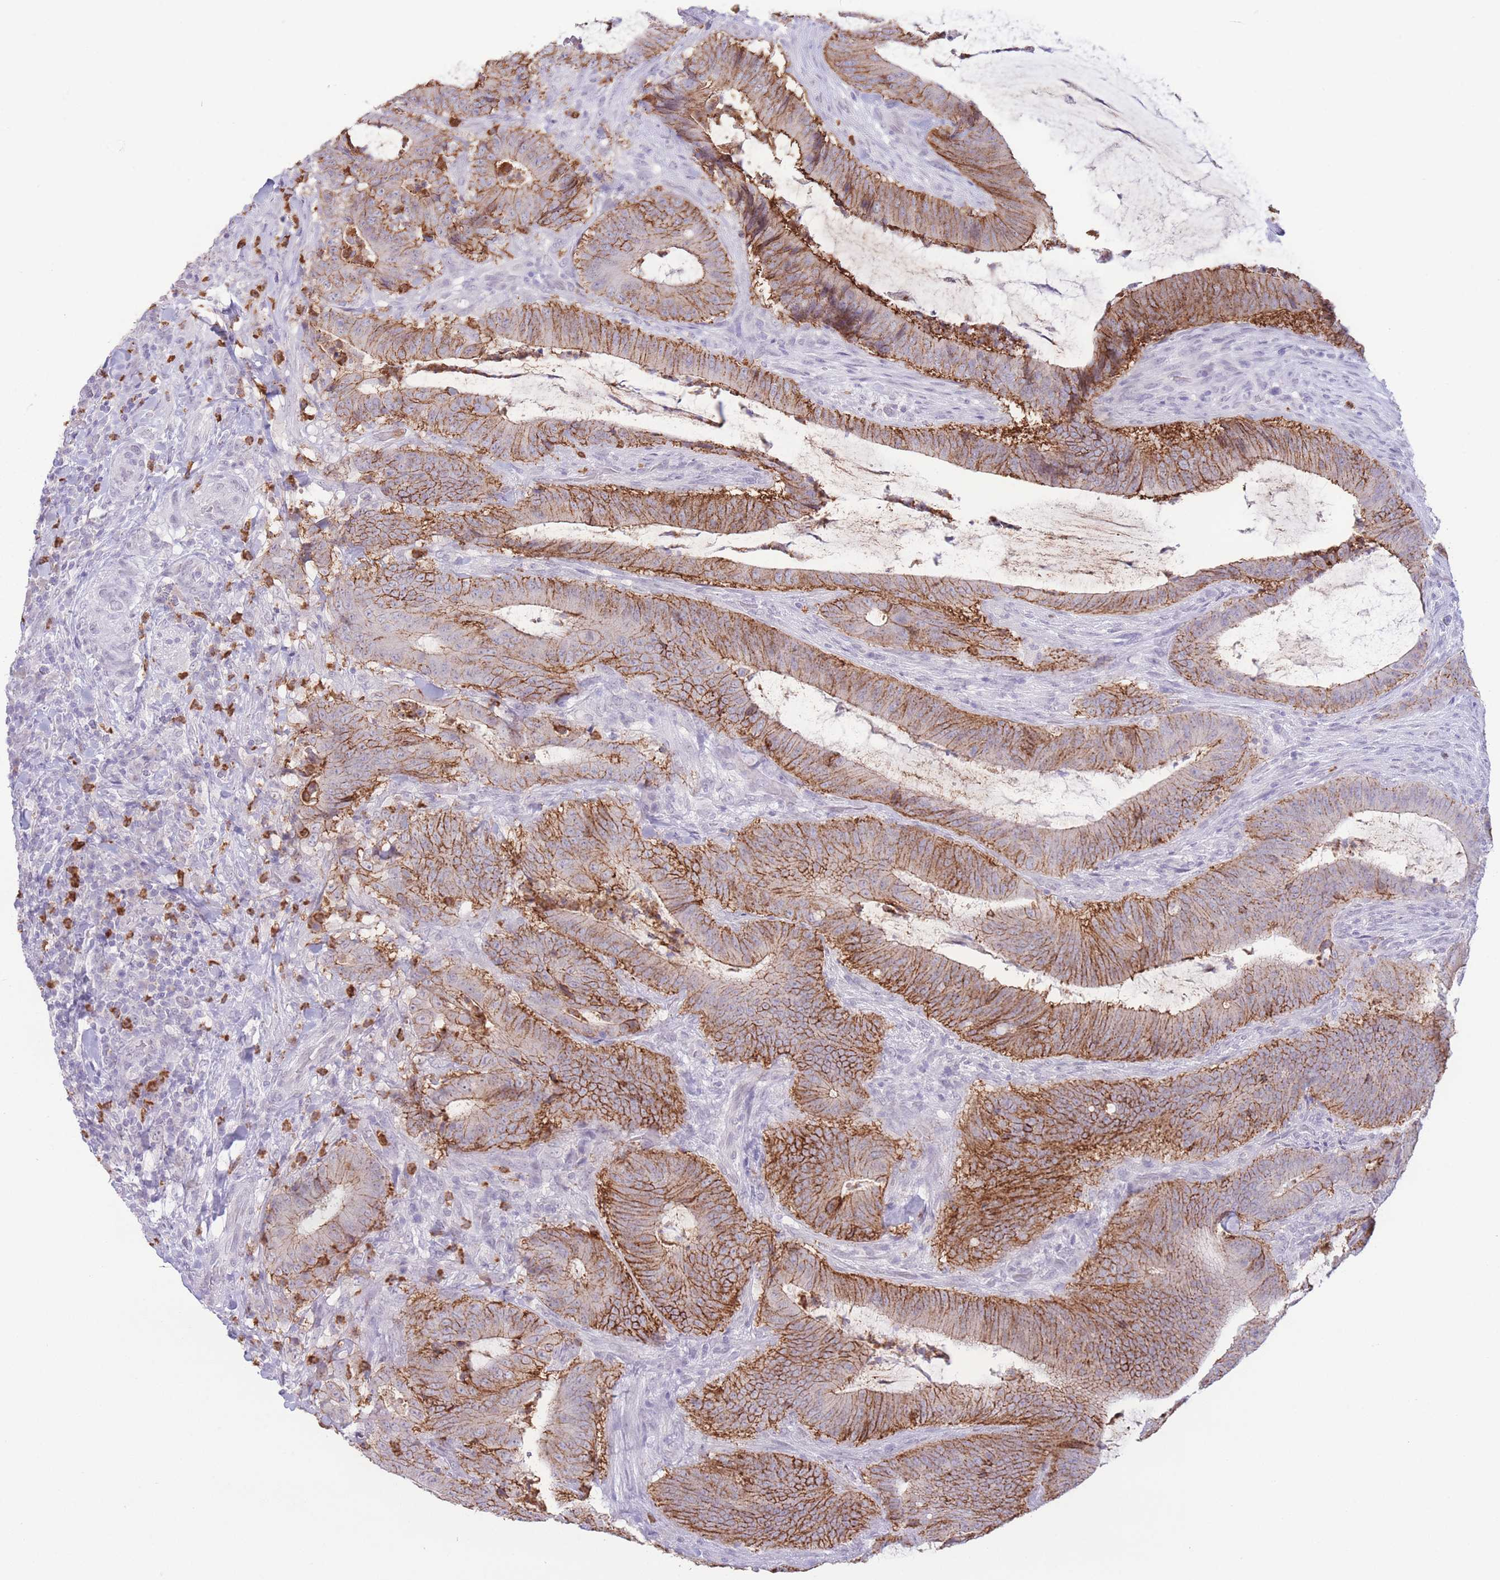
{"staining": {"intensity": "moderate", "quantity": ">75%", "location": "cytoplasmic/membranous"}, "tissue": "colorectal cancer", "cell_type": "Tumor cells", "image_type": "cancer", "snomed": [{"axis": "morphology", "description": "Adenocarcinoma, NOS"}, {"axis": "topography", "description": "Colon"}], "caption": "Colorectal cancer stained with DAB (3,3'-diaminobenzidine) IHC exhibits medium levels of moderate cytoplasmic/membranous expression in approximately >75% of tumor cells. (Brightfield microscopy of DAB IHC at high magnification).", "gene": "LCLAT1", "patient": {"sex": "female", "age": 43}}